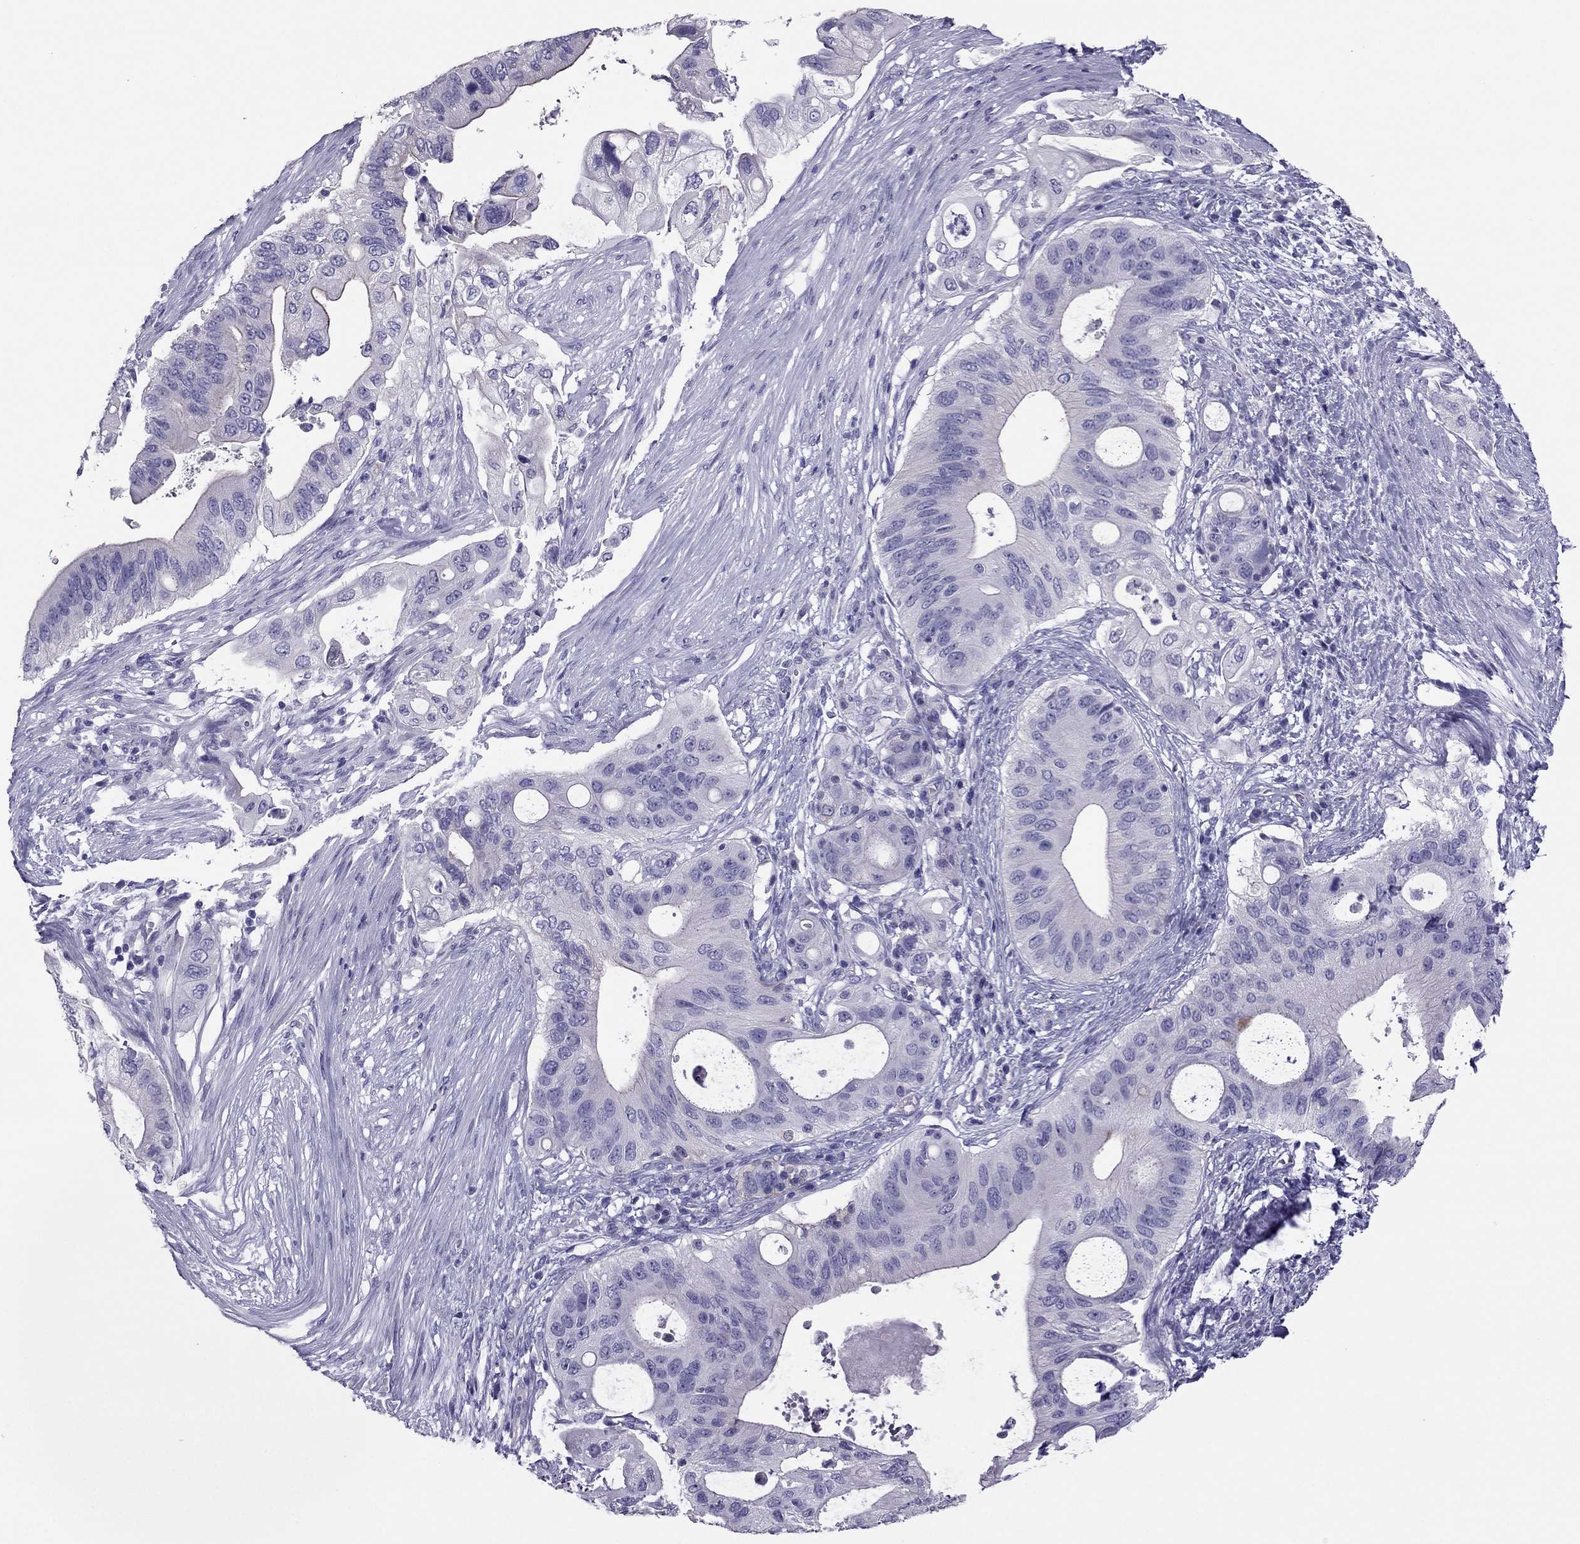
{"staining": {"intensity": "negative", "quantity": "none", "location": "none"}, "tissue": "pancreatic cancer", "cell_type": "Tumor cells", "image_type": "cancer", "snomed": [{"axis": "morphology", "description": "Adenocarcinoma, NOS"}, {"axis": "topography", "description": "Pancreas"}], "caption": "Human pancreatic cancer stained for a protein using IHC exhibits no expression in tumor cells.", "gene": "PDE6A", "patient": {"sex": "female", "age": 72}}